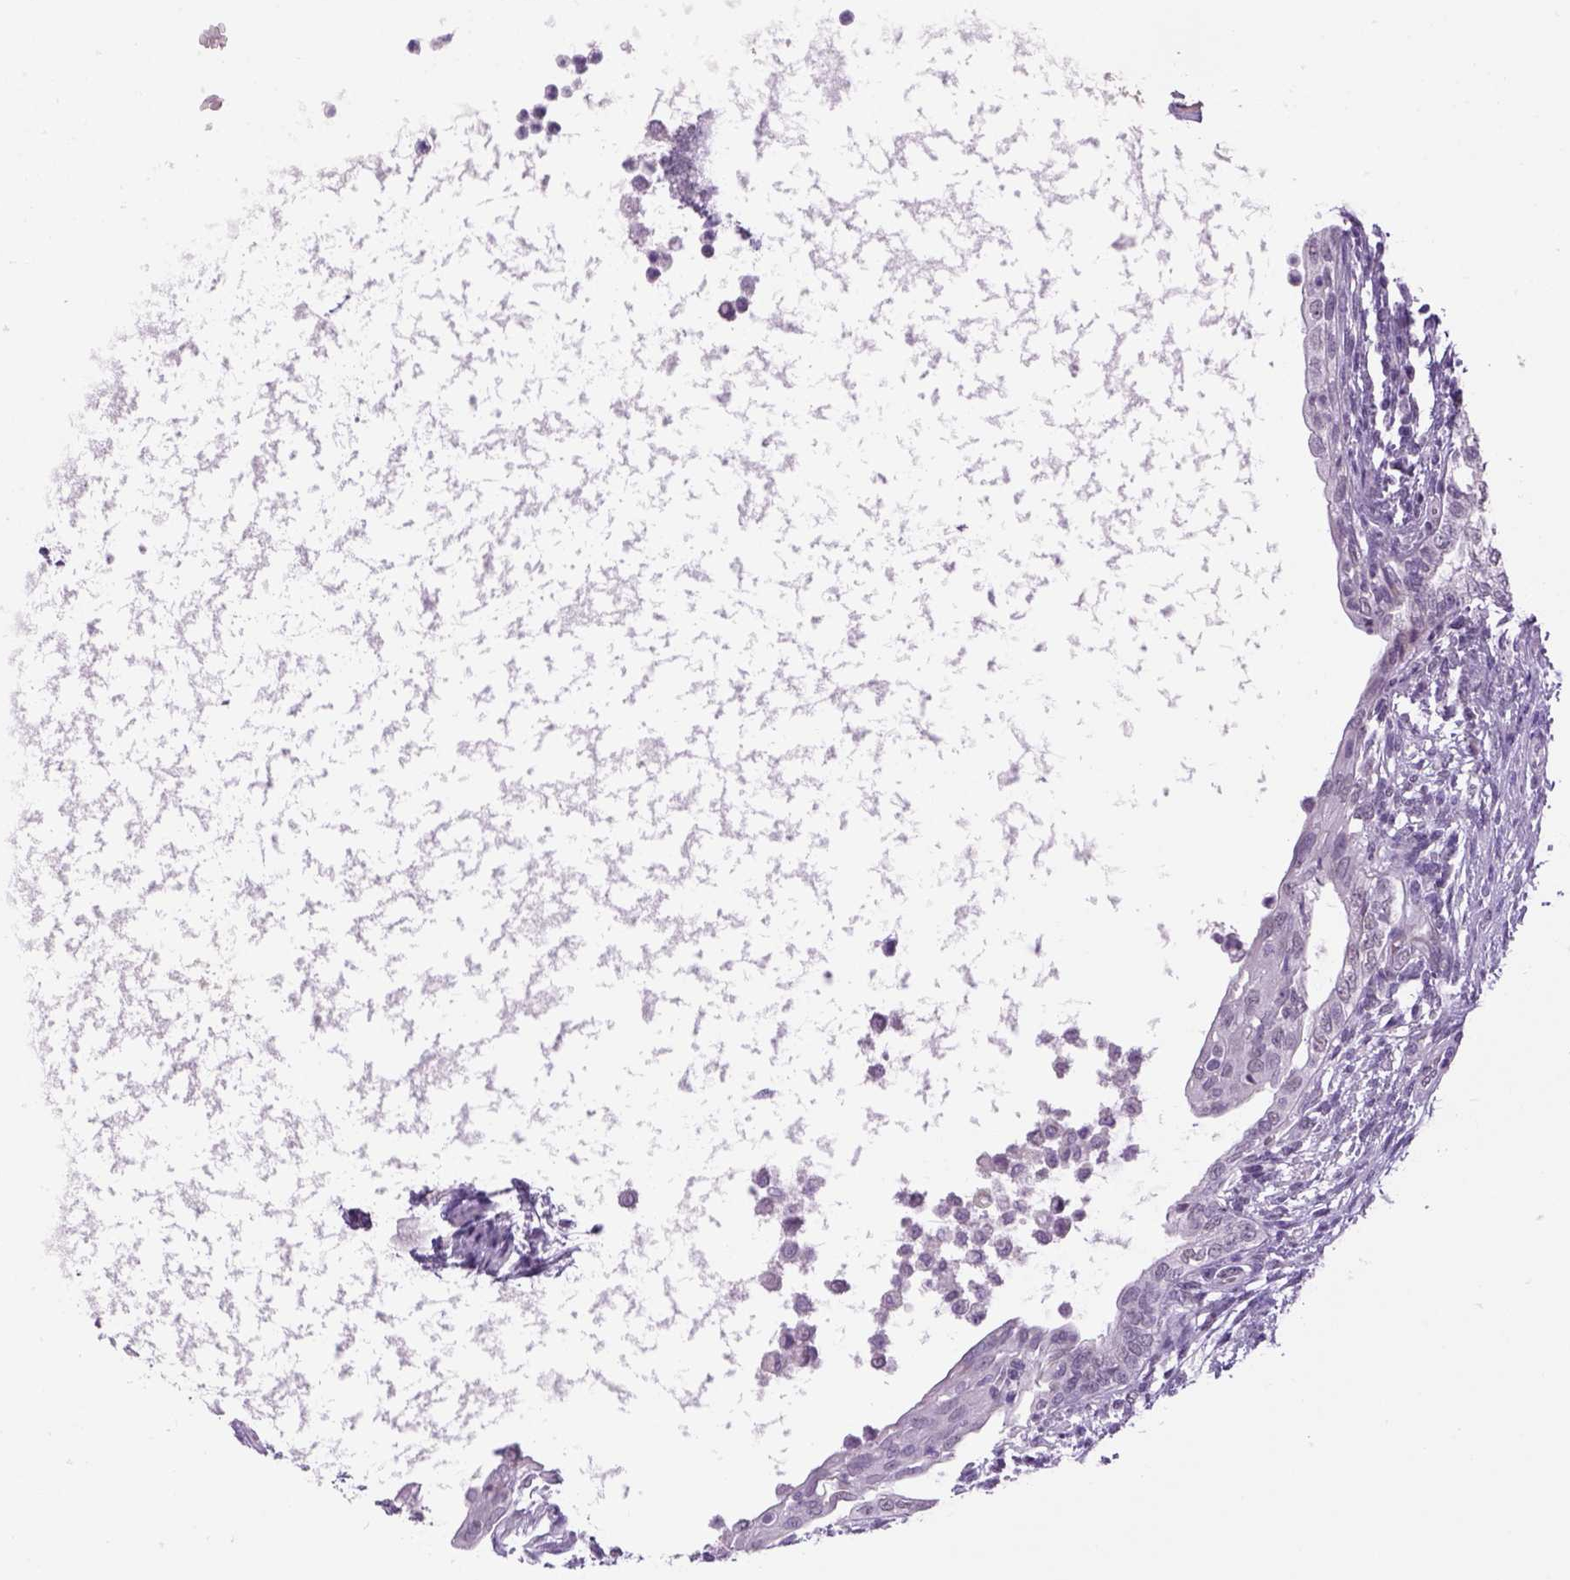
{"staining": {"intensity": "negative", "quantity": "none", "location": "none"}, "tissue": "testis cancer", "cell_type": "Tumor cells", "image_type": "cancer", "snomed": [{"axis": "morphology", "description": "Carcinoma, Embryonal, NOS"}, {"axis": "topography", "description": "Testis"}], "caption": "A high-resolution micrograph shows IHC staining of testis cancer, which demonstrates no significant expression in tumor cells.", "gene": "DBH", "patient": {"sex": "male", "age": 26}}